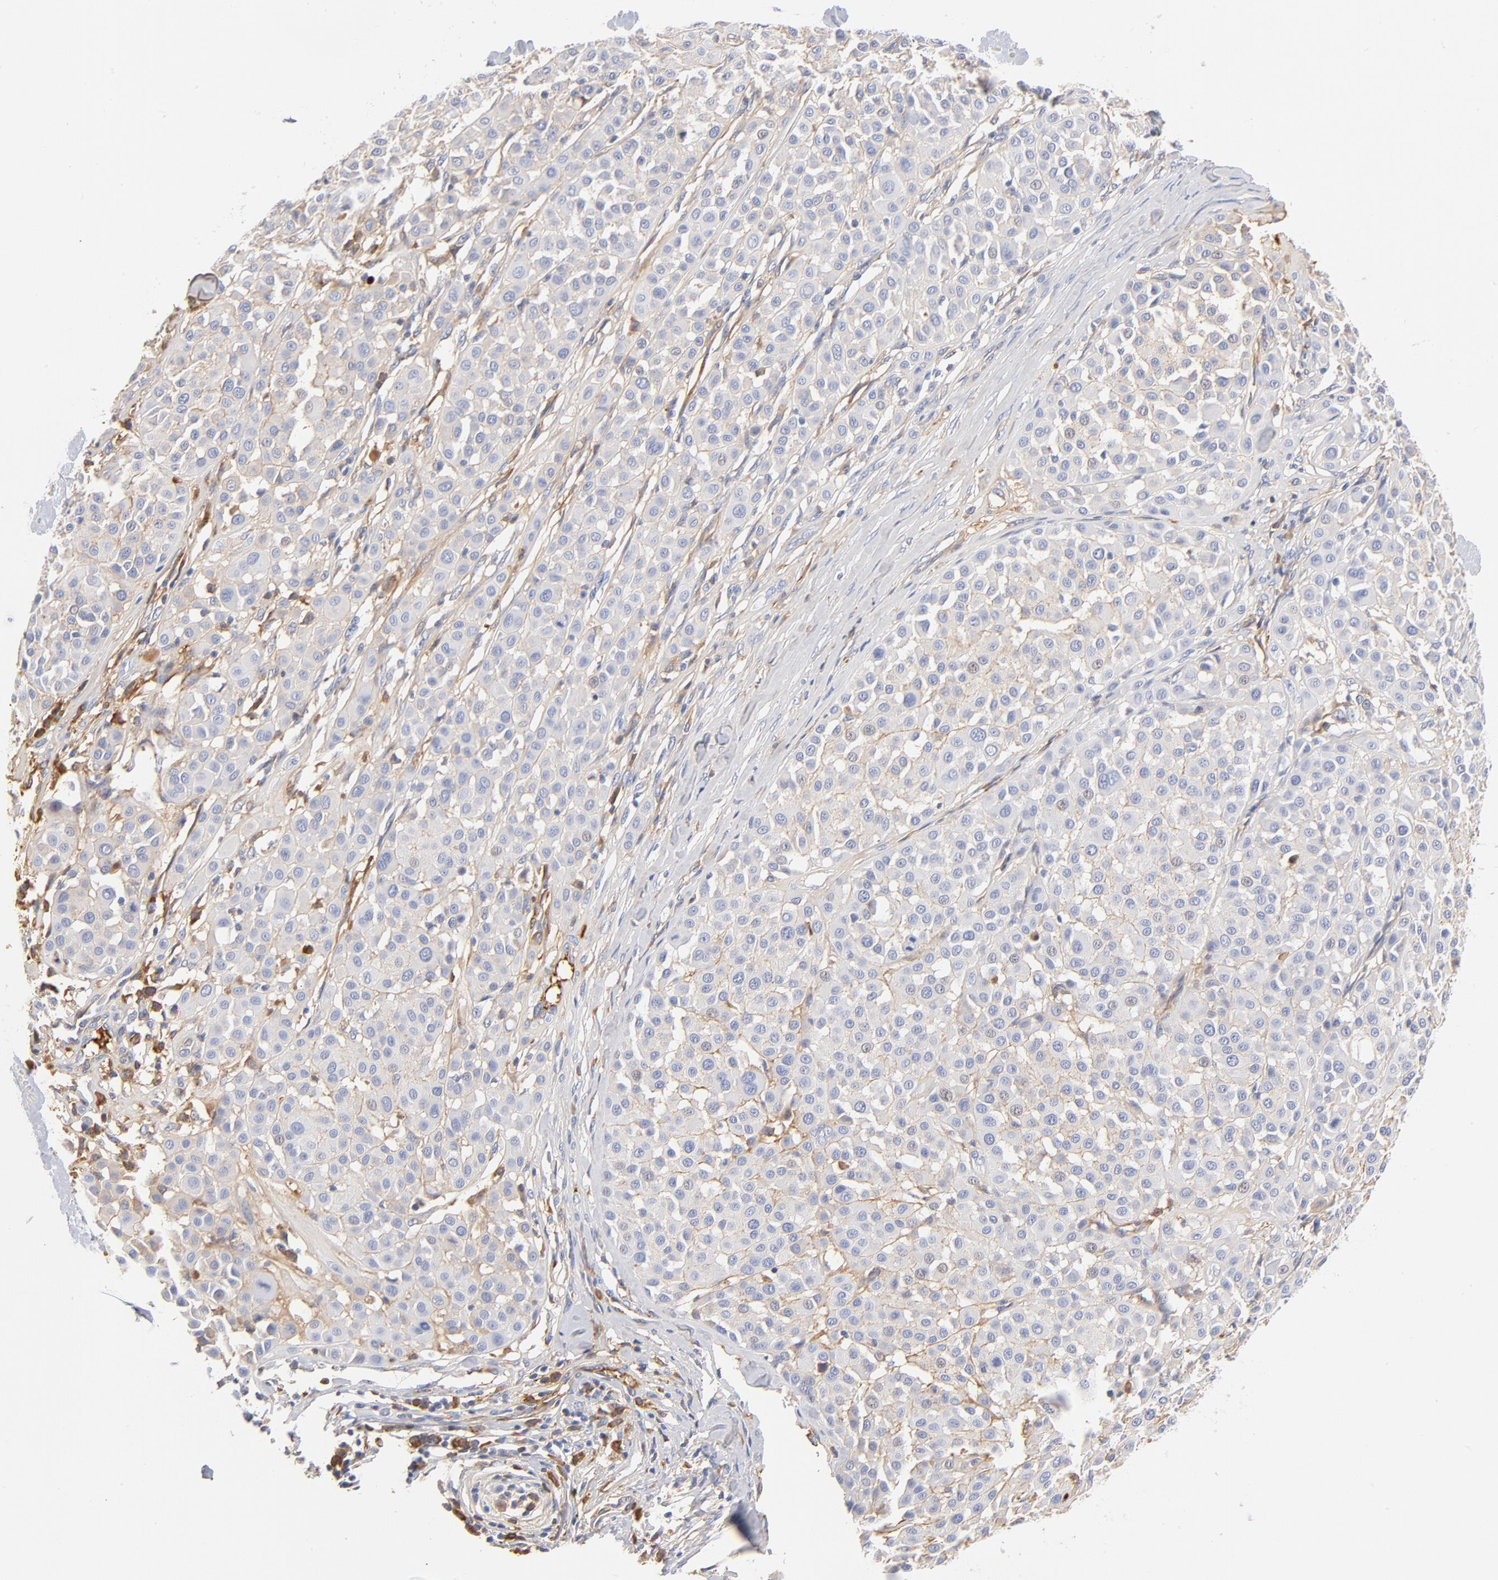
{"staining": {"intensity": "negative", "quantity": "none", "location": "none"}, "tissue": "melanoma", "cell_type": "Tumor cells", "image_type": "cancer", "snomed": [{"axis": "morphology", "description": "Malignant melanoma, Metastatic site"}, {"axis": "topography", "description": "Soft tissue"}], "caption": "Protein analysis of melanoma demonstrates no significant expression in tumor cells.", "gene": "C3", "patient": {"sex": "male", "age": 41}}